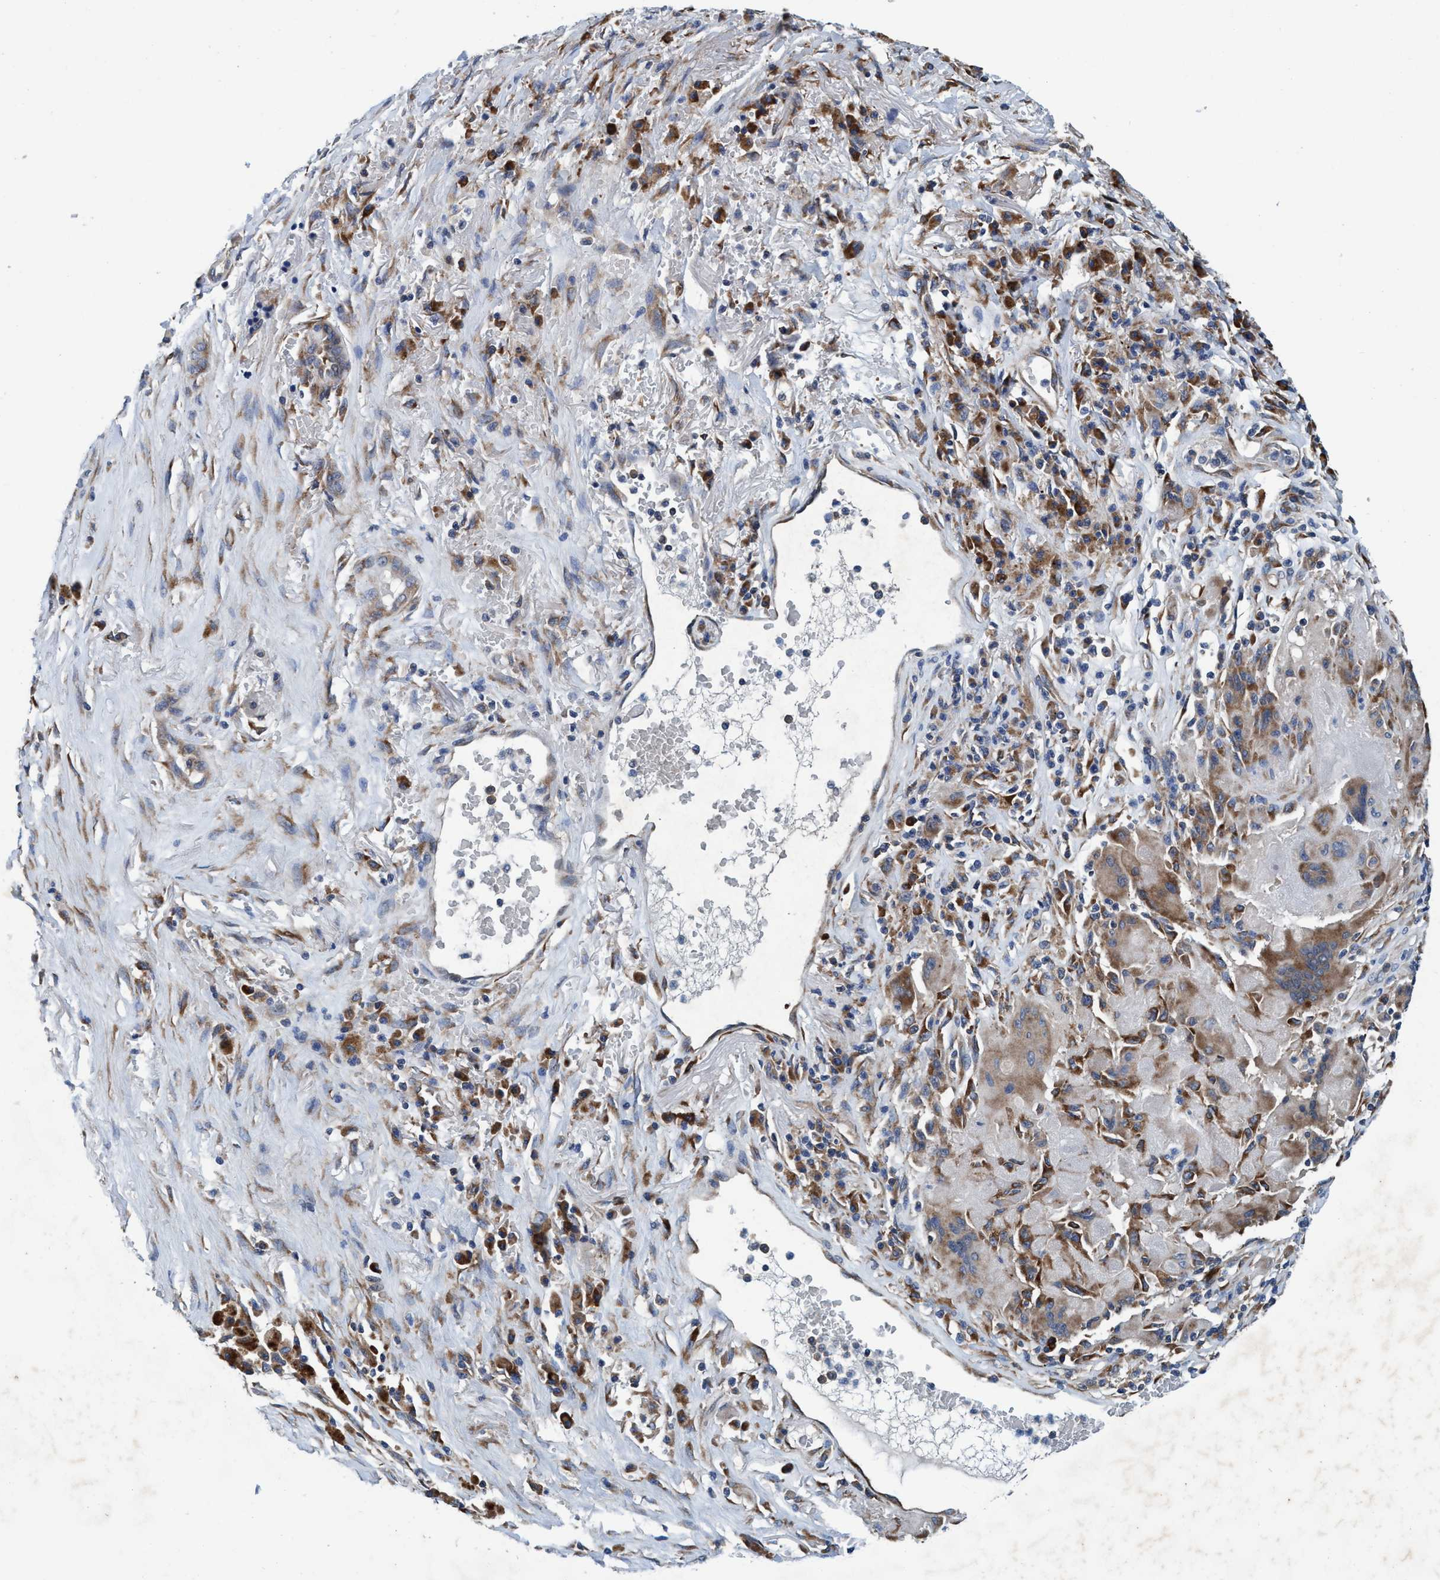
{"staining": {"intensity": "moderate", "quantity": "<25%", "location": "cytoplasmic/membranous"}, "tissue": "lung cancer", "cell_type": "Tumor cells", "image_type": "cancer", "snomed": [{"axis": "morphology", "description": "Squamous cell carcinoma, NOS"}, {"axis": "topography", "description": "Lung"}], "caption": "IHC of human lung squamous cell carcinoma displays low levels of moderate cytoplasmic/membranous positivity in about <25% of tumor cells.", "gene": "ENDOG", "patient": {"sex": "male", "age": 61}}